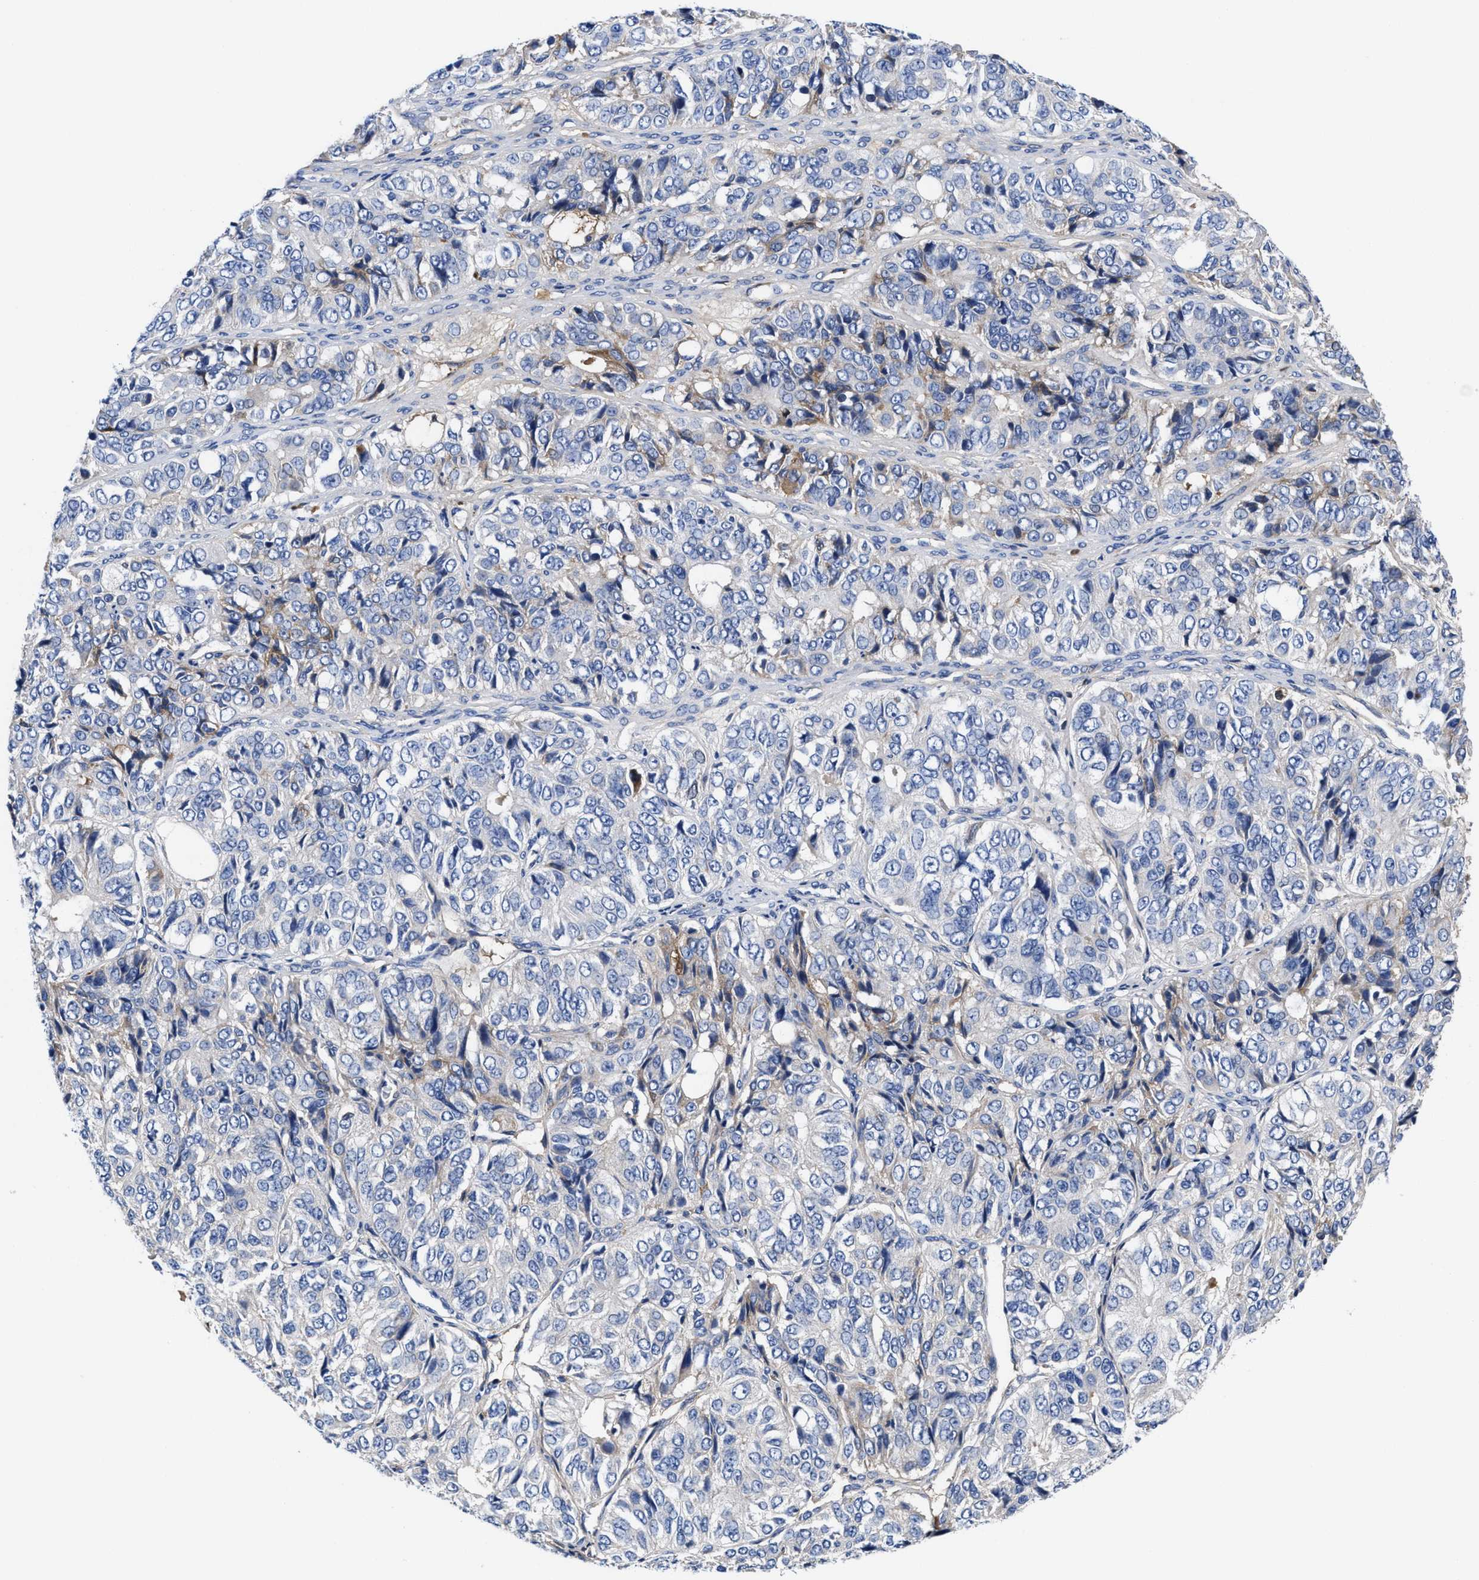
{"staining": {"intensity": "weak", "quantity": "<25%", "location": "cytoplasmic/membranous"}, "tissue": "ovarian cancer", "cell_type": "Tumor cells", "image_type": "cancer", "snomed": [{"axis": "morphology", "description": "Carcinoma, endometroid"}, {"axis": "topography", "description": "Ovary"}], "caption": "Ovarian endometroid carcinoma was stained to show a protein in brown. There is no significant positivity in tumor cells.", "gene": "DHRS13", "patient": {"sex": "female", "age": 51}}